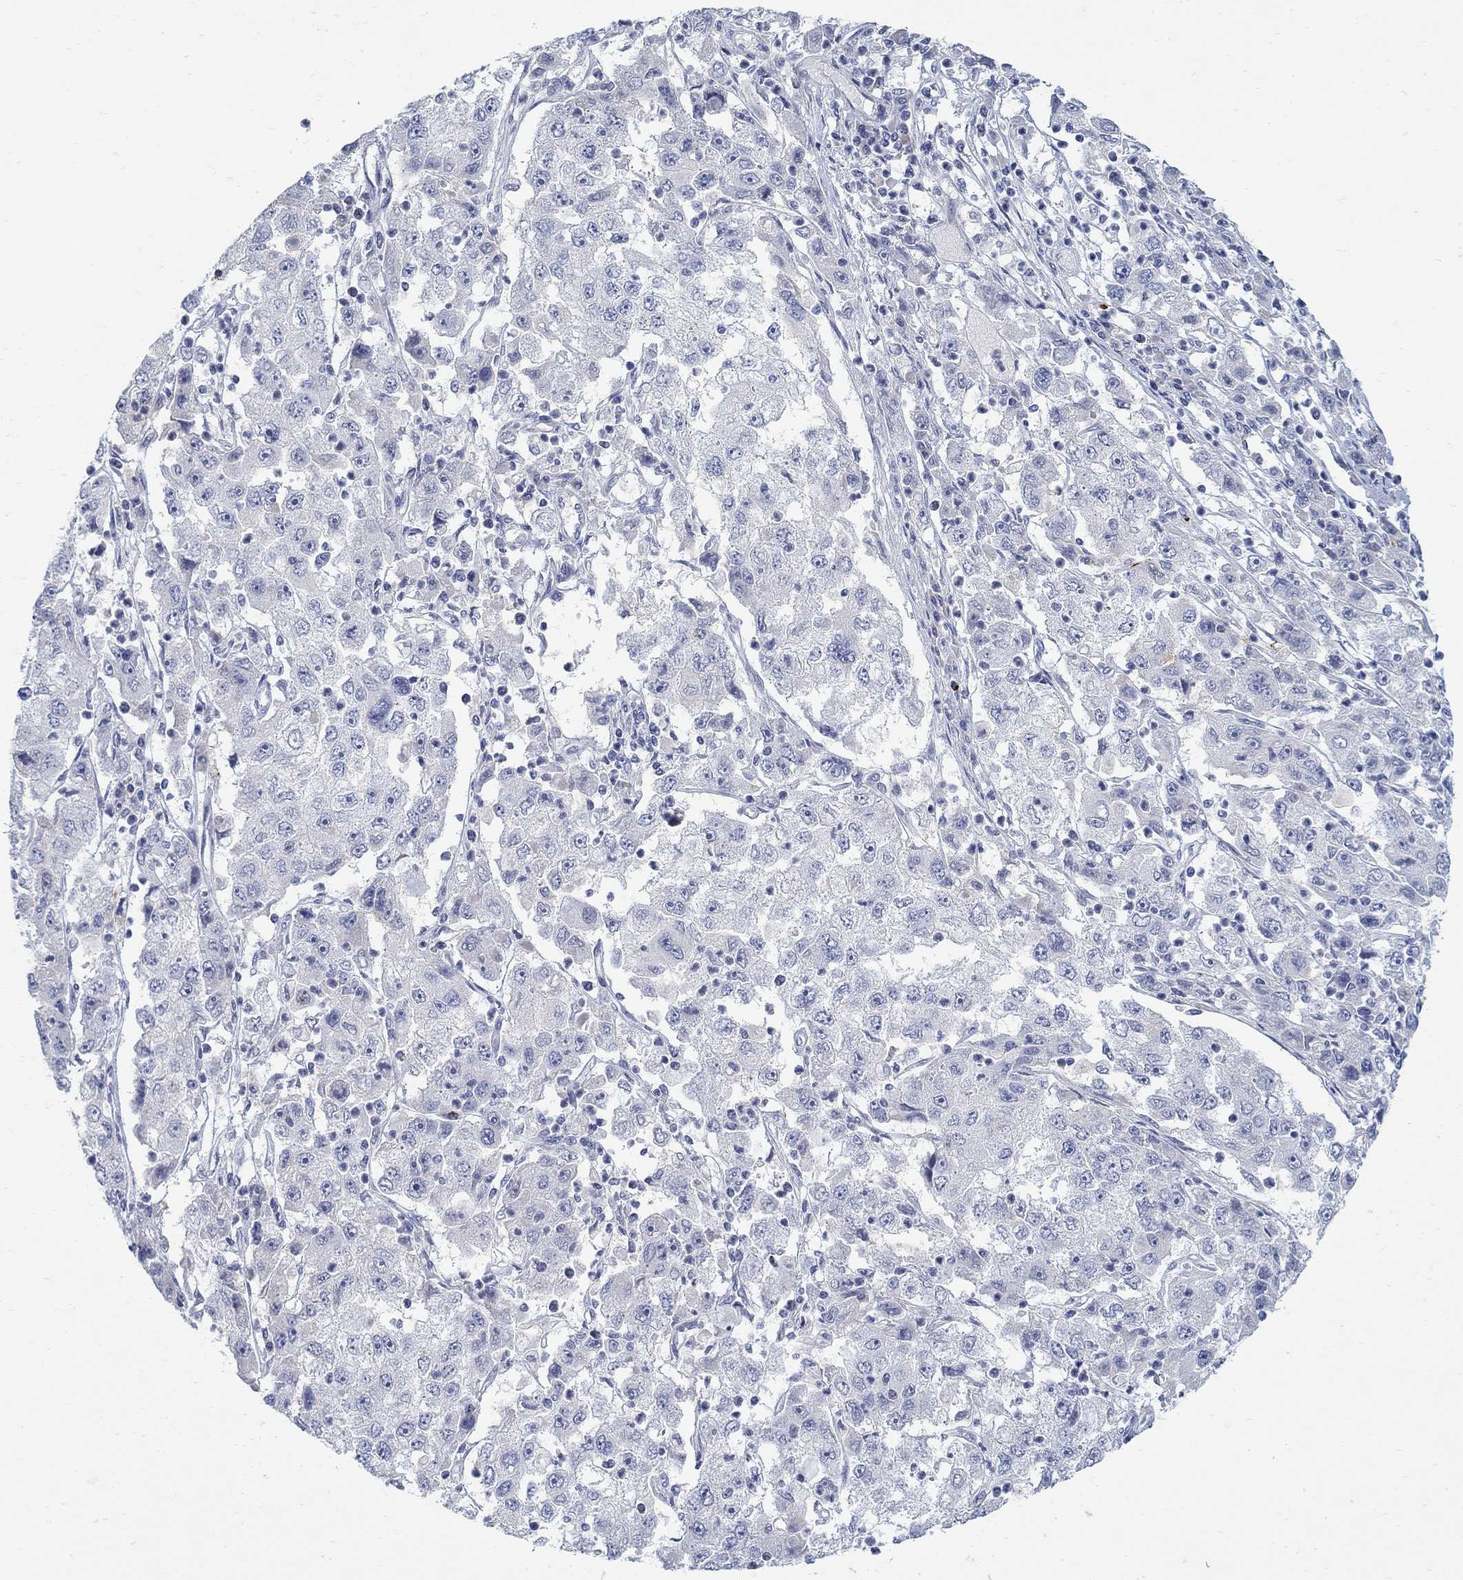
{"staining": {"intensity": "negative", "quantity": "none", "location": "none"}, "tissue": "cervical cancer", "cell_type": "Tumor cells", "image_type": "cancer", "snomed": [{"axis": "morphology", "description": "Squamous cell carcinoma, NOS"}, {"axis": "topography", "description": "Cervix"}], "caption": "This is an immunohistochemistry image of human cervical cancer (squamous cell carcinoma). There is no staining in tumor cells.", "gene": "ANO7", "patient": {"sex": "female", "age": 36}}